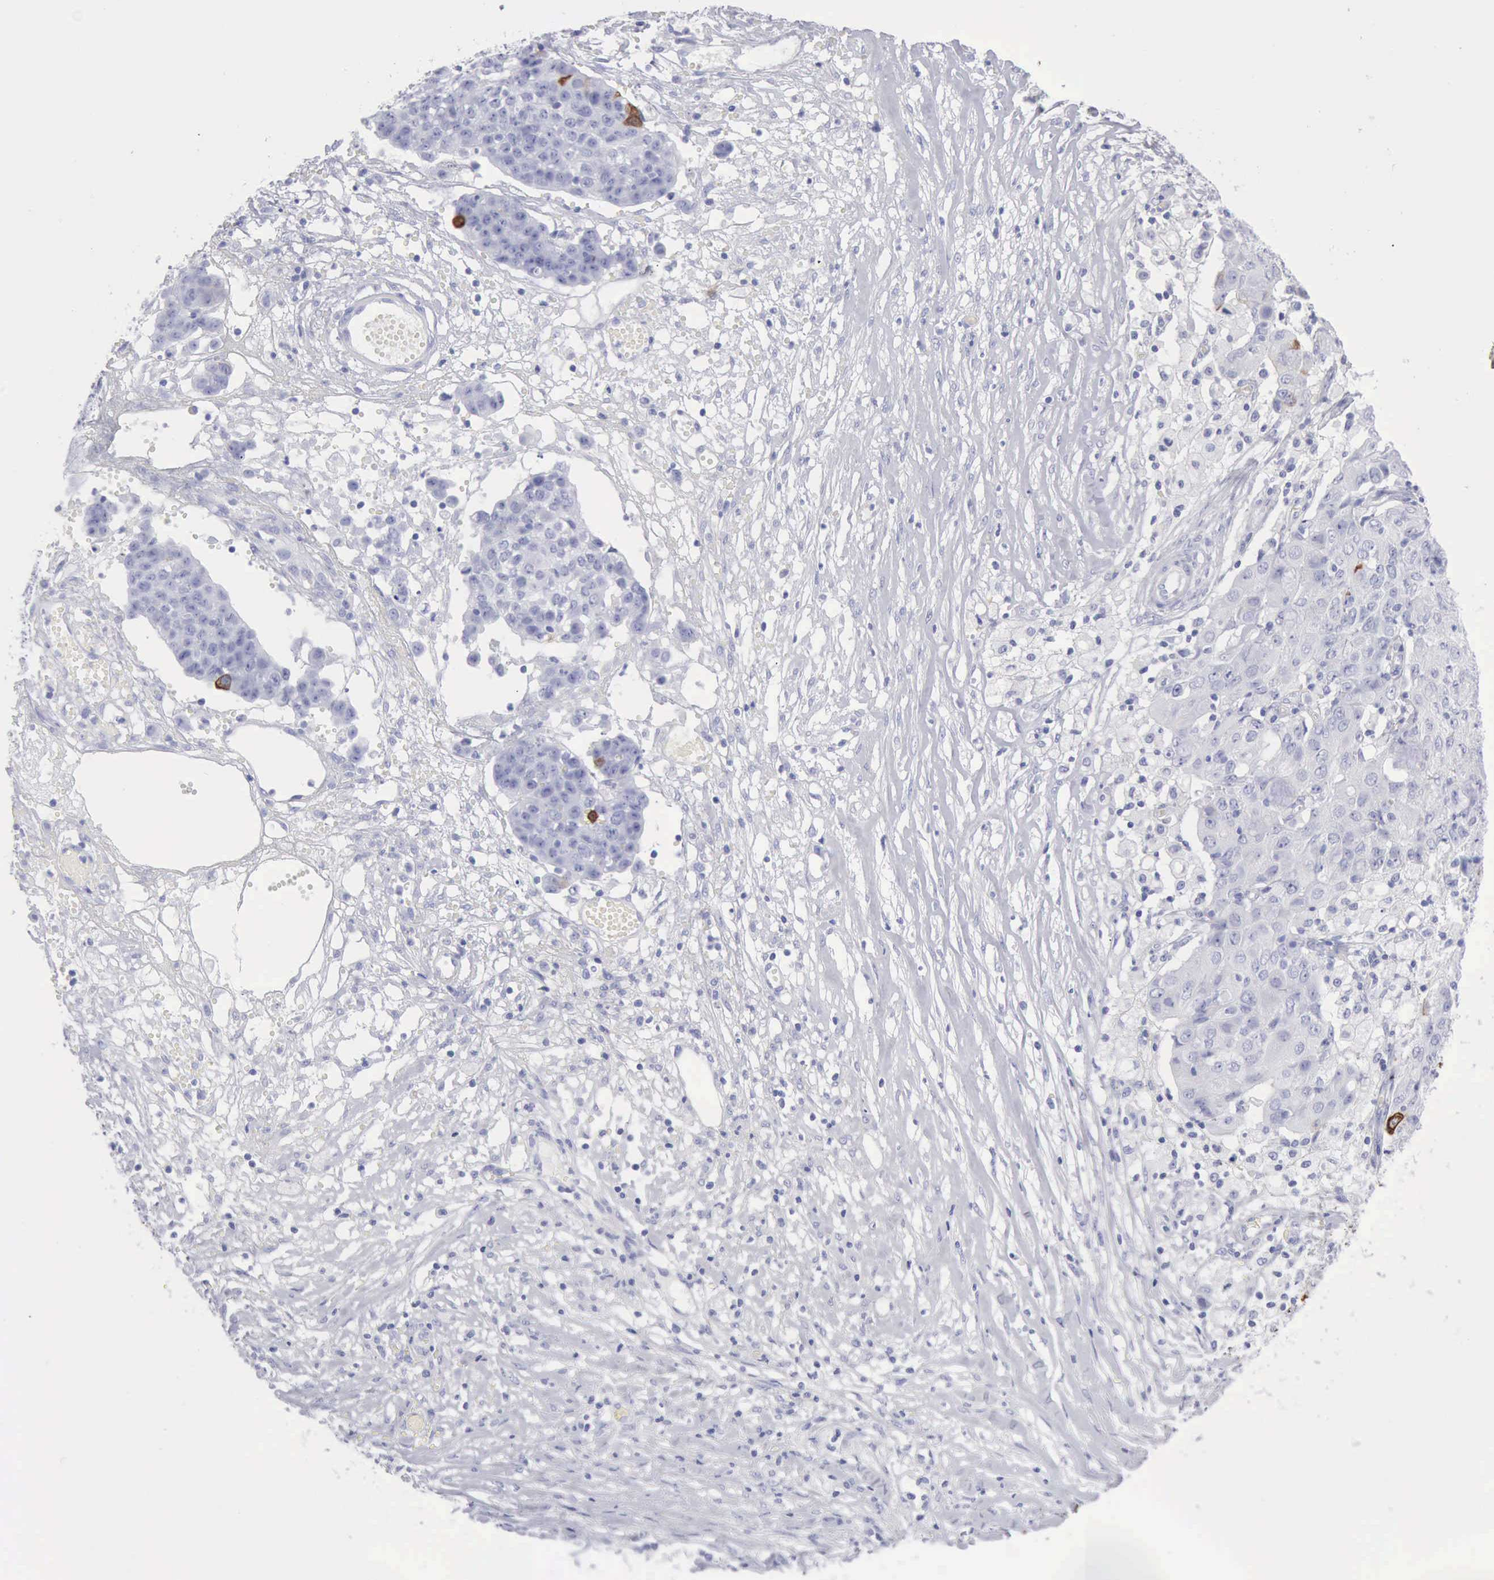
{"staining": {"intensity": "moderate", "quantity": "<25%", "location": "cytoplasmic/membranous"}, "tissue": "ovarian cancer", "cell_type": "Tumor cells", "image_type": "cancer", "snomed": [{"axis": "morphology", "description": "Carcinoma, endometroid"}, {"axis": "topography", "description": "Ovary"}], "caption": "Immunohistochemistry image of human ovarian cancer (endometroid carcinoma) stained for a protein (brown), which shows low levels of moderate cytoplasmic/membranous expression in about <25% of tumor cells.", "gene": "KRT5", "patient": {"sex": "female", "age": 42}}